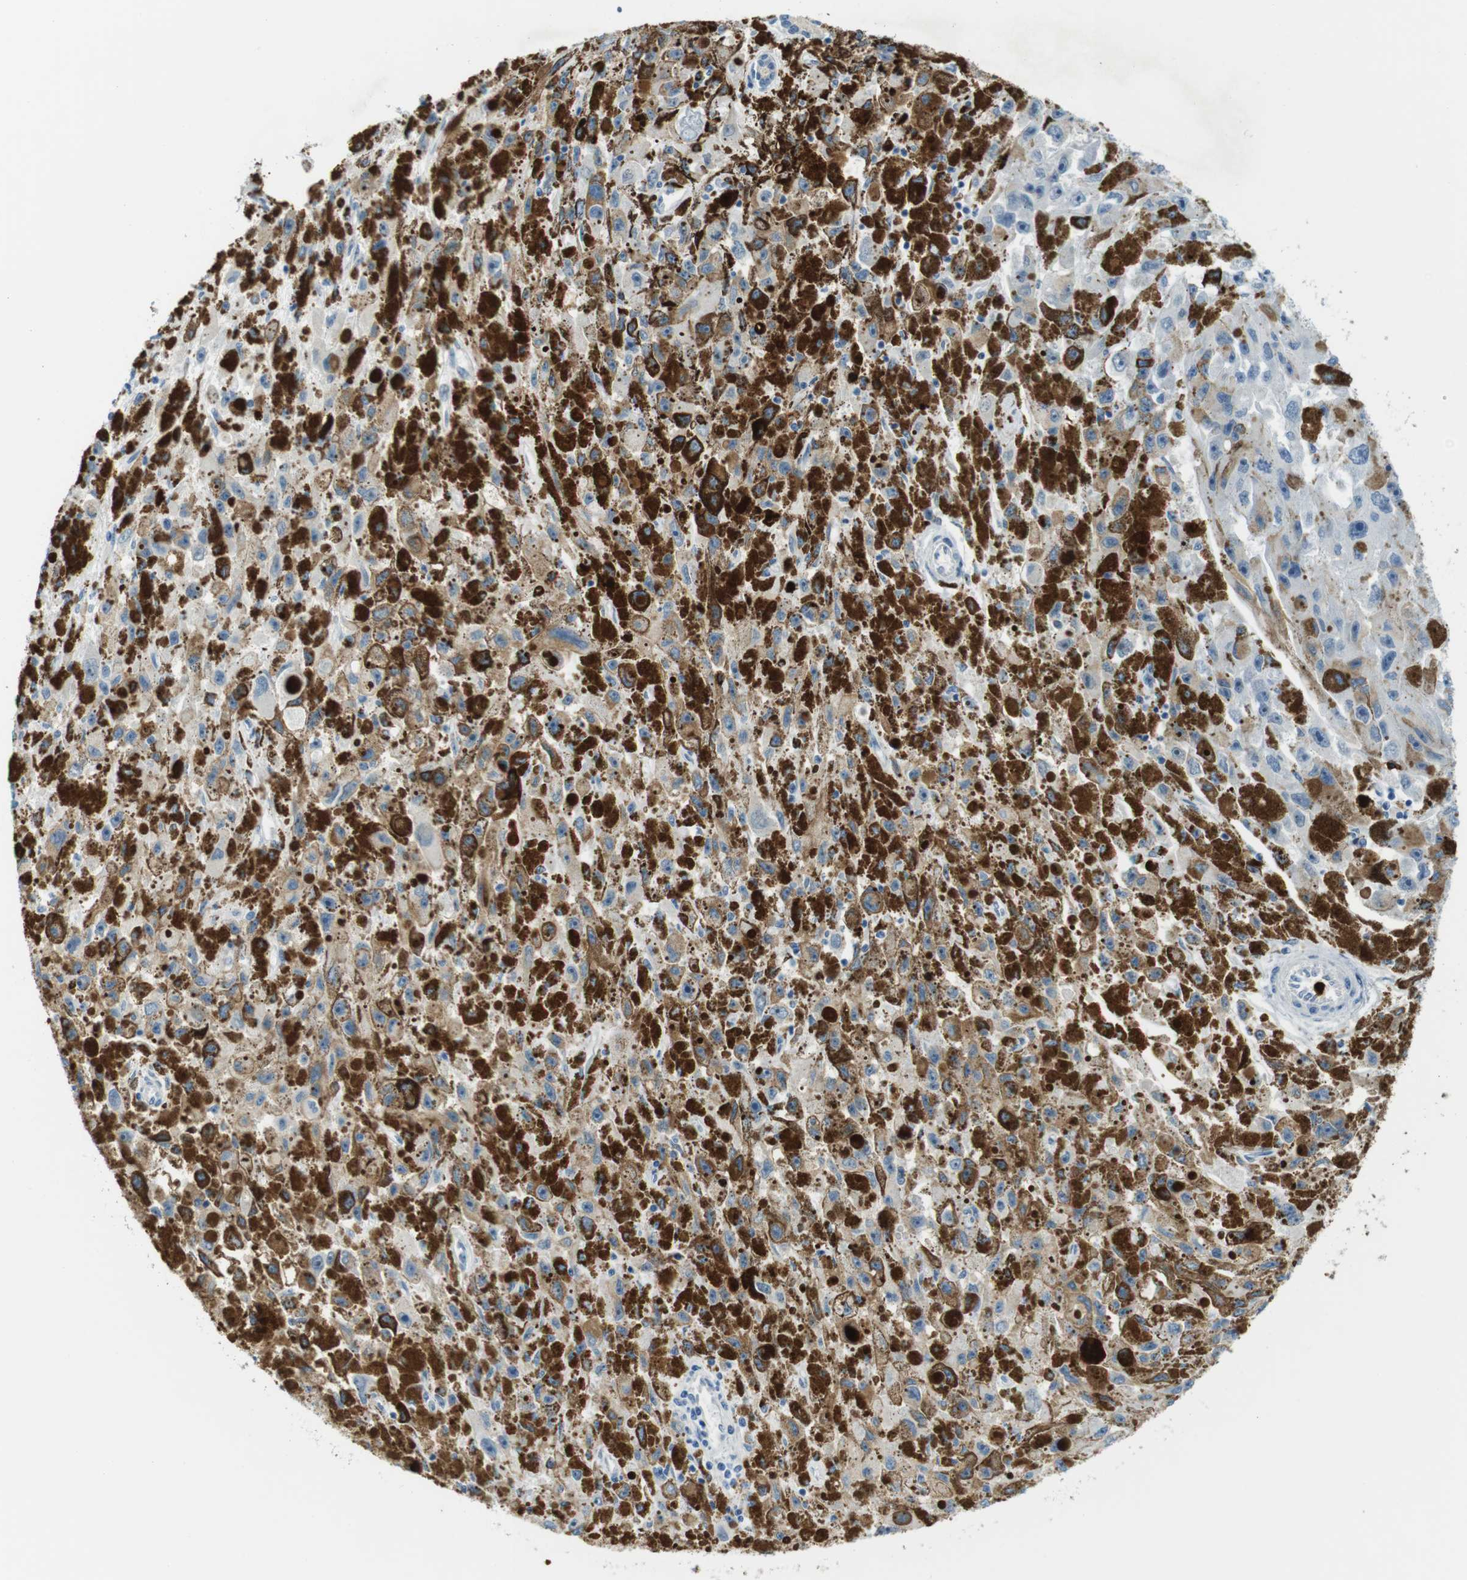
{"staining": {"intensity": "negative", "quantity": "none", "location": "none"}, "tissue": "melanoma", "cell_type": "Tumor cells", "image_type": "cancer", "snomed": [{"axis": "morphology", "description": "Malignant melanoma, NOS"}, {"axis": "topography", "description": "Skin"}], "caption": "The image demonstrates no staining of tumor cells in malignant melanoma.", "gene": "MCEMP1", "patient": {"sex": "female", "age": 104}}